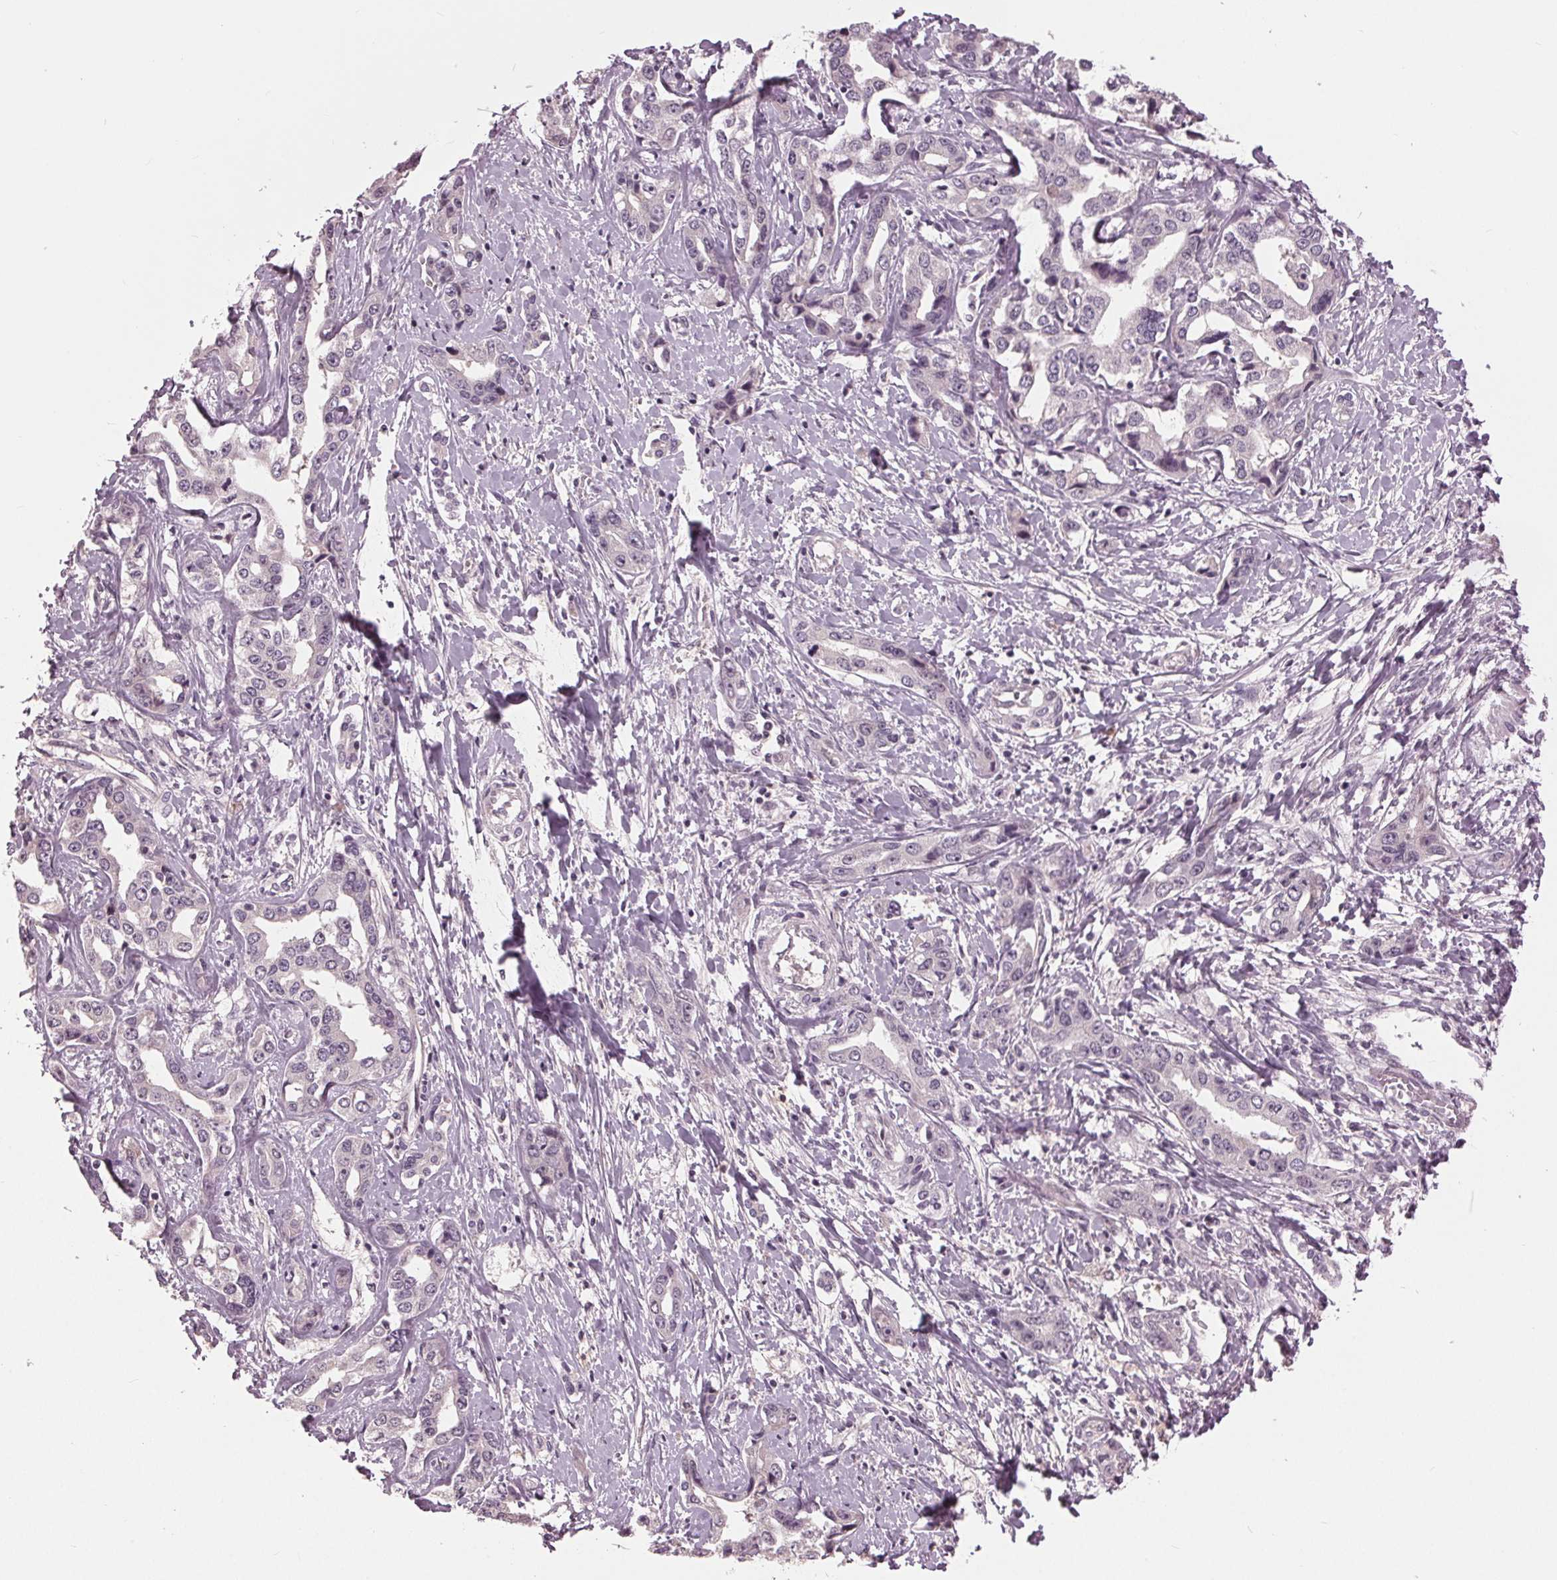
{"staining": {"intensity": "negative", "quantity": "none", "location": "none"}, "tissue": "liver cancer", "cell_type": "Tumor cells", "image_type": "cancer", "snomed": [{"axis": "morphology", "description": "Cholangiocarcinoma"}, {"axis": "topography", "description": "Liver"}], "caption": "An immunohistochemistry image of liver cancer is shown. There is no staining in tumor cells of liver cancer.", "gene": "SIGLEC6", "patient": {"sex": "male", "age": 59}}